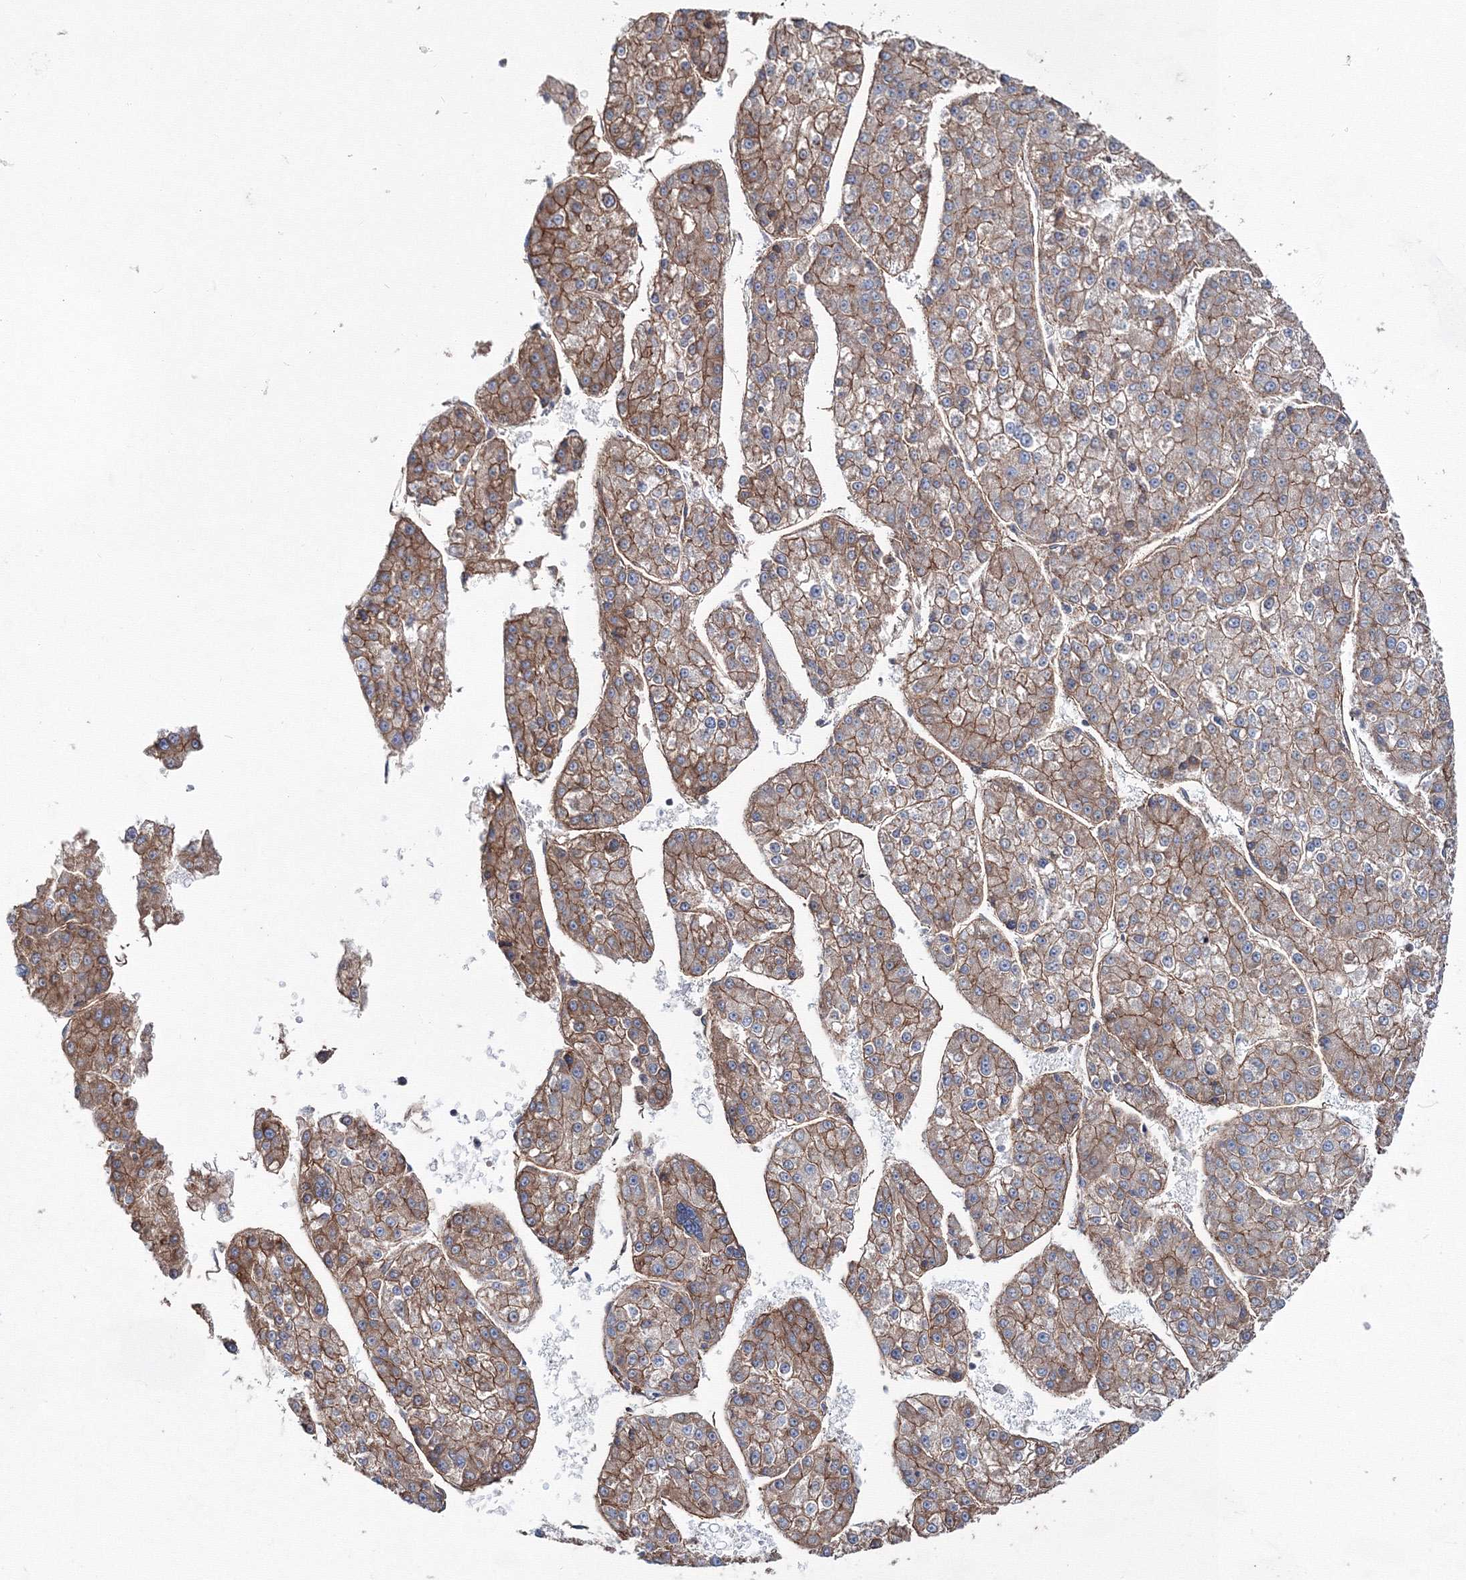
{"staining": {"intensity": "moderate", "quantity": ">75%", "location": "cytoplasmic/membranous"}, "tissue": "liver cancer", "cell_type": "Tumor cells", "image_type": "cancer", "snomed": [{"axis": "morphology", "description": "Carcinoma, Hepatocellular, NOS"}, {"axis": "topography", "description": "Liver"}], "caption": "Human hepatocellular carcinoma (liver) stained for a protein (brown) exhibits moderate cytoplasmic/membranous positive expression in approximately >75% of tumor cells.", "gene": "ANKRD37", "patient": {"sex": "female", "age": 73}}